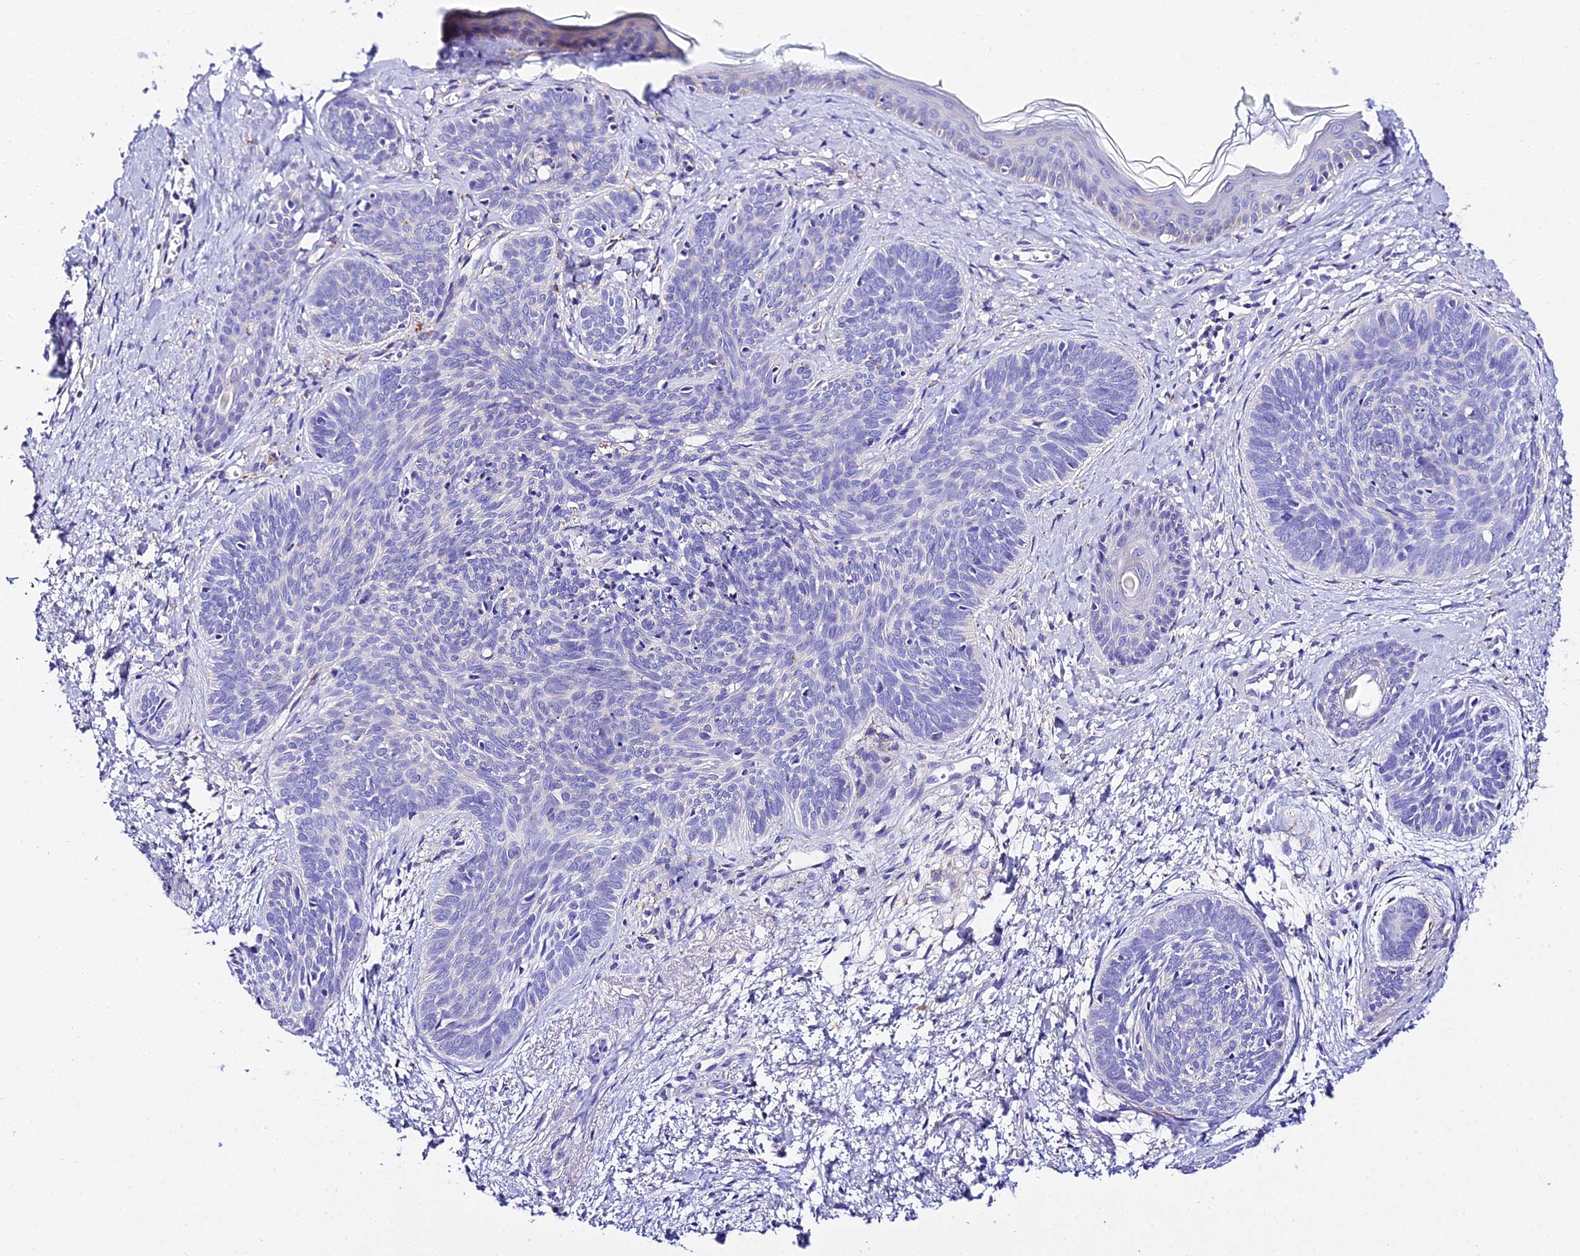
{"staining": {"intensity": "negative", "quantity": "none", "location": "none"}, "tissue": "skin cancer", "cell_type": "Tumor cells", "image_type": "cancer", "snomed": [{"axis": "morphology", "description": "Basal cell carcinoma"}, {"axis": "topography", "description": "Skin"}], "caption": "Tumor cells show no significant staining in skin basal cell carcinoma.", "gene": "TMEM117", "patient": {"sex": "female", "age": 81}}